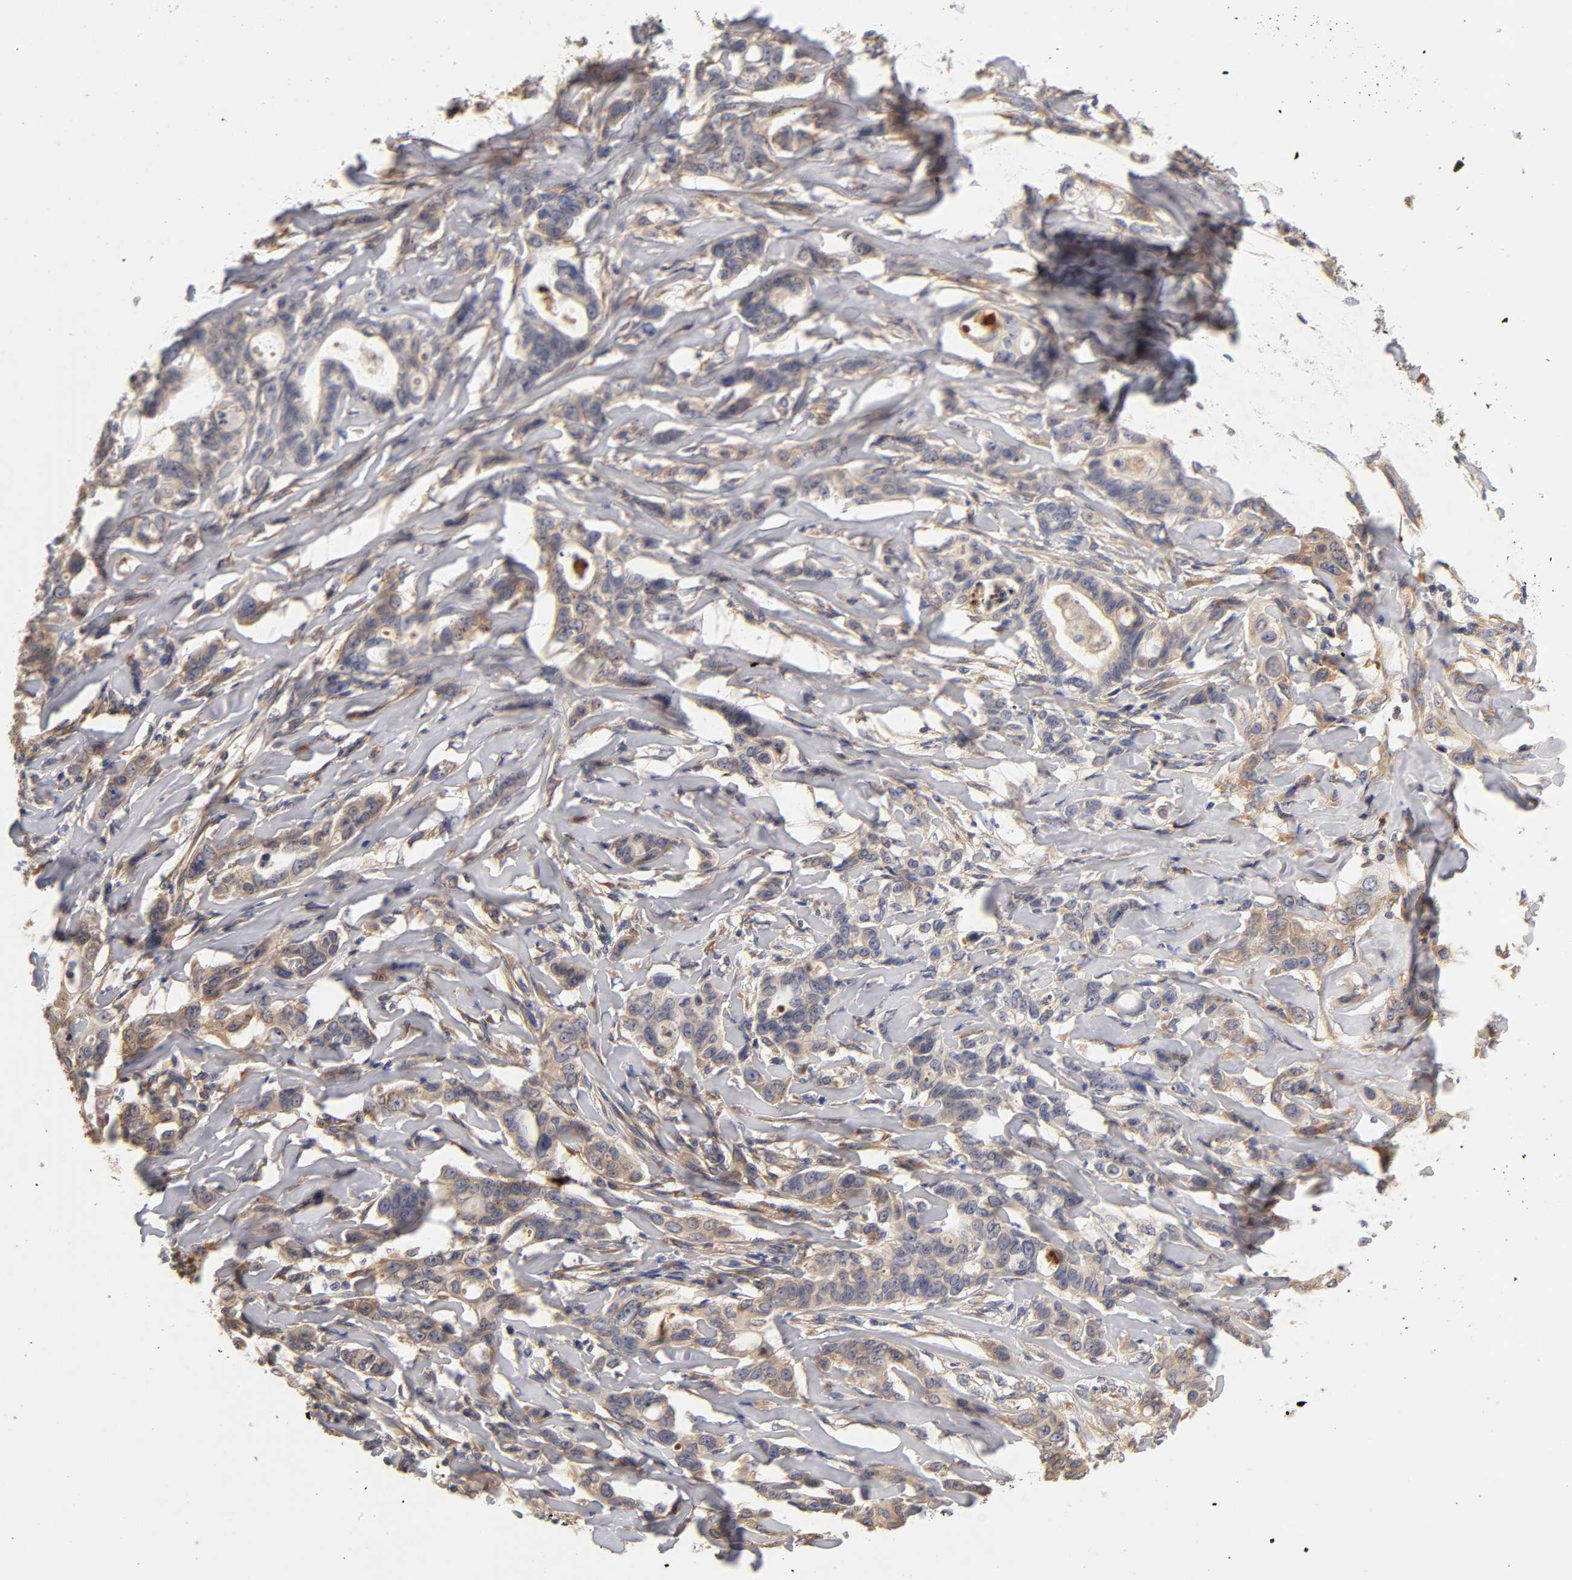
{"staining": {"intensity": "moderate", "quantity": ">75%", "location": "cytoplasmic/membranous"}, "tissue": "liver cancer", "cell_type": "Tumor cells", "image_type": "cancer", "snomed": [{"axis": "morphology", "description": "Cholangiocarcinoma"}, {"axis": "topography", "description": "Liver"}], "caption": "A brown stain labels moderate cytoplasmic/membranous positivity of a protein in liver cholangiocarcinoma tumor cells.", "gene": "RPS29", "patient": {"sex": "female", "age": 67}}